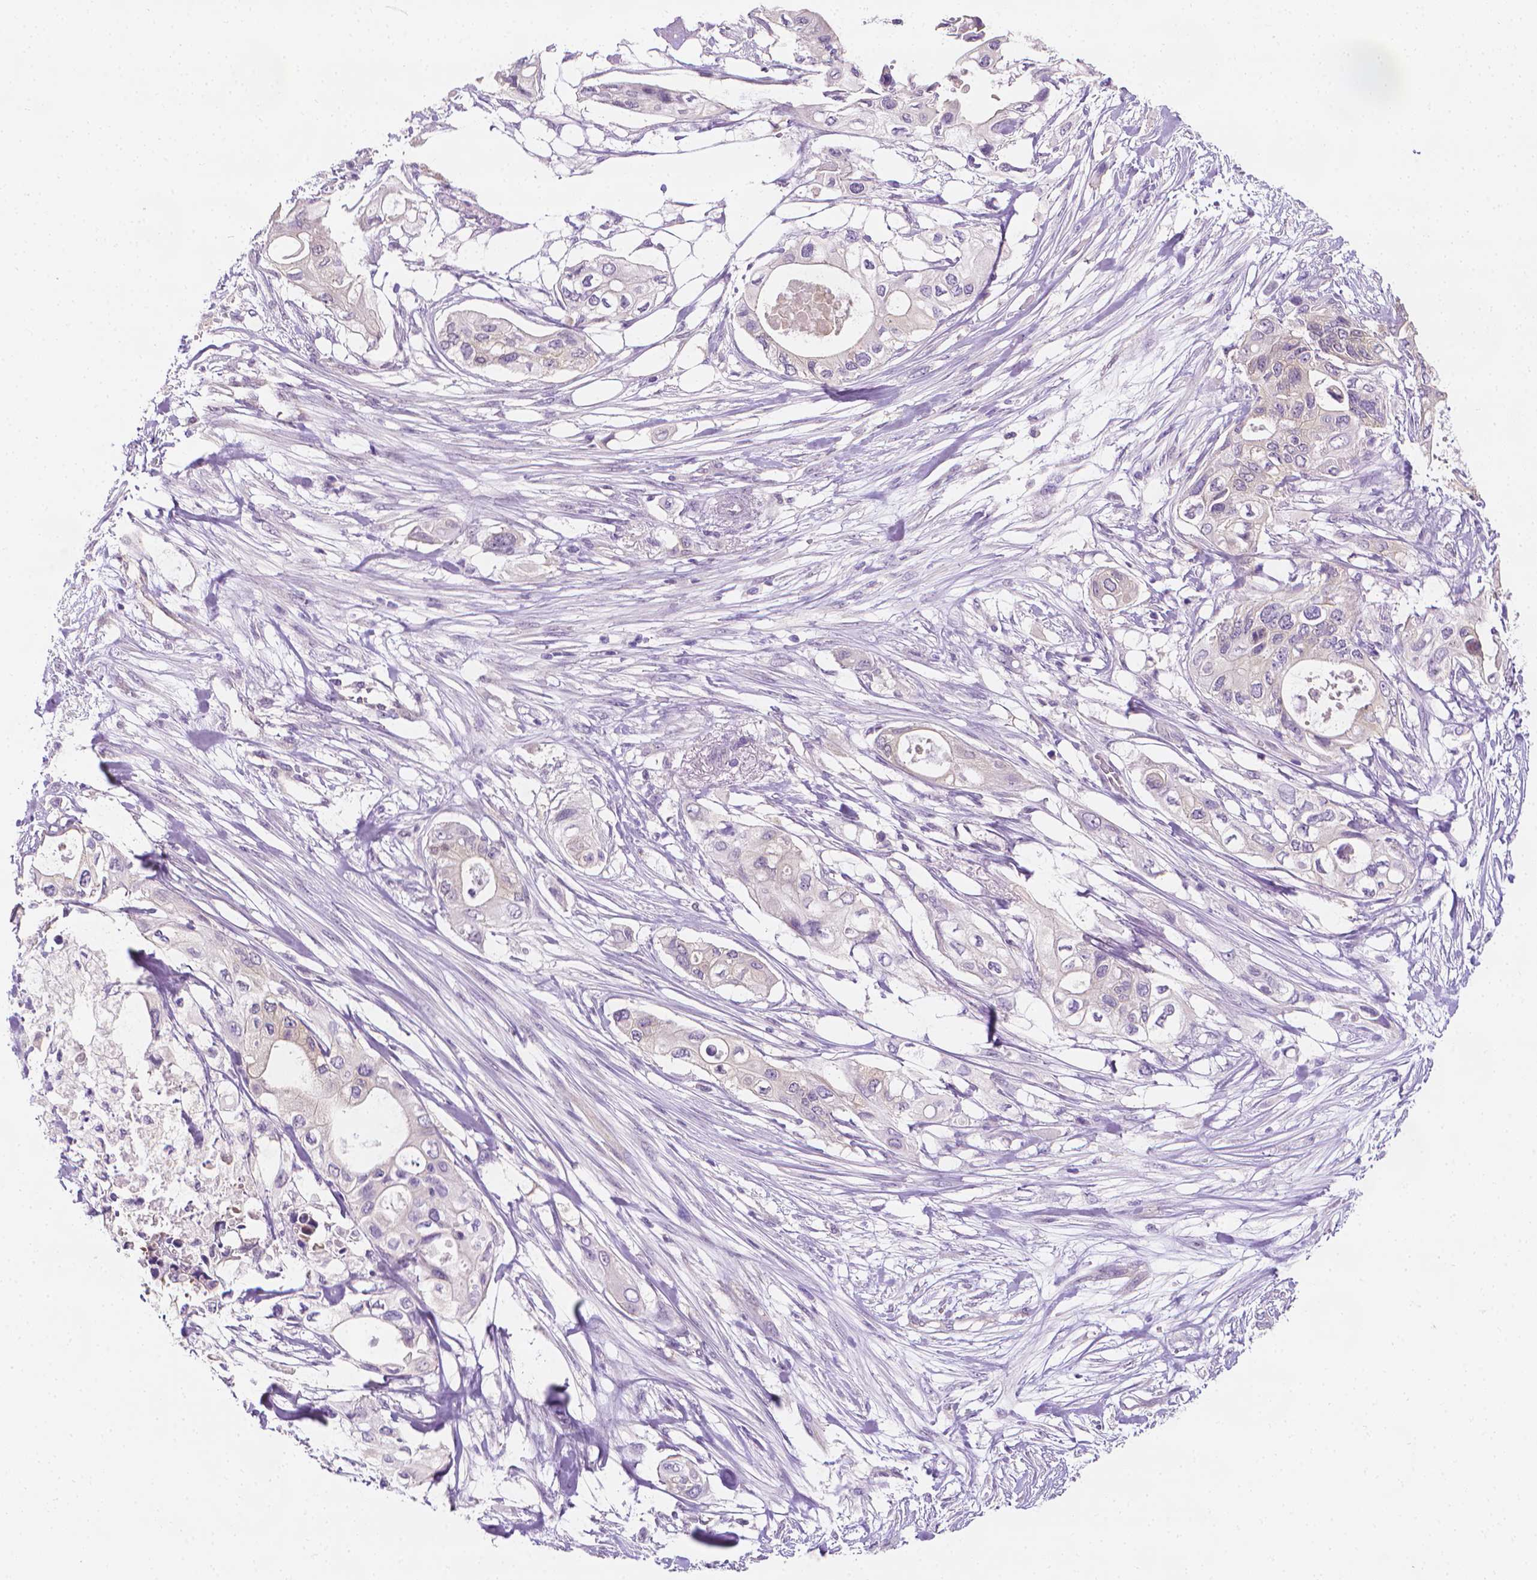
{"staining": {"intensity": "negative", "quantity": "none", "location": "none"}, "tissue": "pancreatic cancer", "cell_type": "Tumor cells", "image_type": "cancer", "snomed": [{"axis": "morphology", "description": "Adenocarcinoma, NOS"}, {"axis": "topography", "description": "Pancreas"}], "caption": "This micrograph is of adenocarcinoma (pancreatic) stained with immunohistochemistry to label a protein in brown with the nuclei are counter-stained blue. There is no positivity in tumor cells.", "gene": "FASN", "patient": {"sex": "female", "age": 63}}